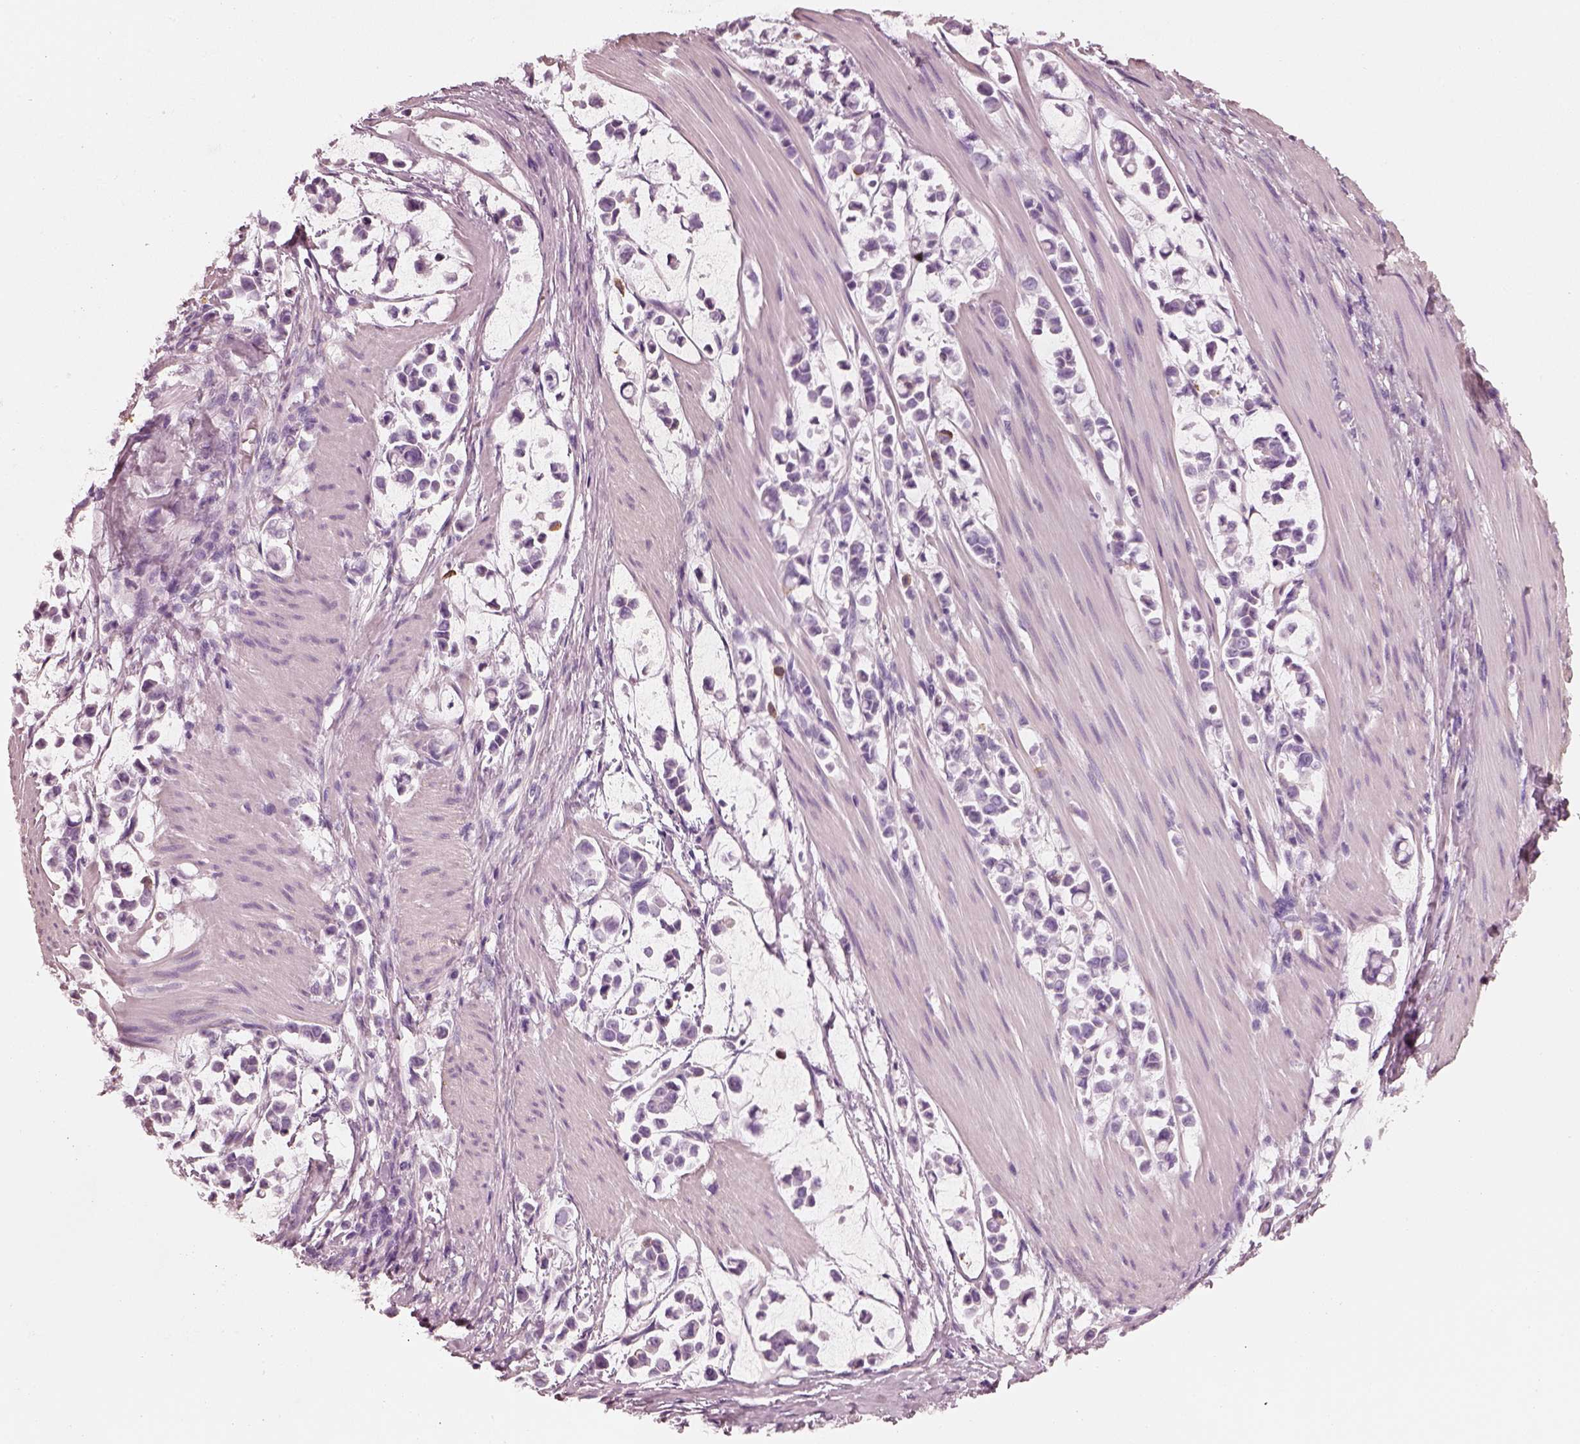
{"staining": {"intensity": "negative", "quantity": "none", "location": "none"}, "tissue": "stomach cancer", "cell_type": "Tumor cells", "image_type": "cancer", "snomed": [{"axis": "morphology", "description": "Adenocarcinoma, NOS"}, {"axis": "topography", "description": "Stomach"}], "caption": "An immunohistochemistry micrograph of stomach cancer is shown. There is no staining in tumor cells of stomach cancer.", "gene": "RS1", "patient": {"sex": "male", "age": 82}}